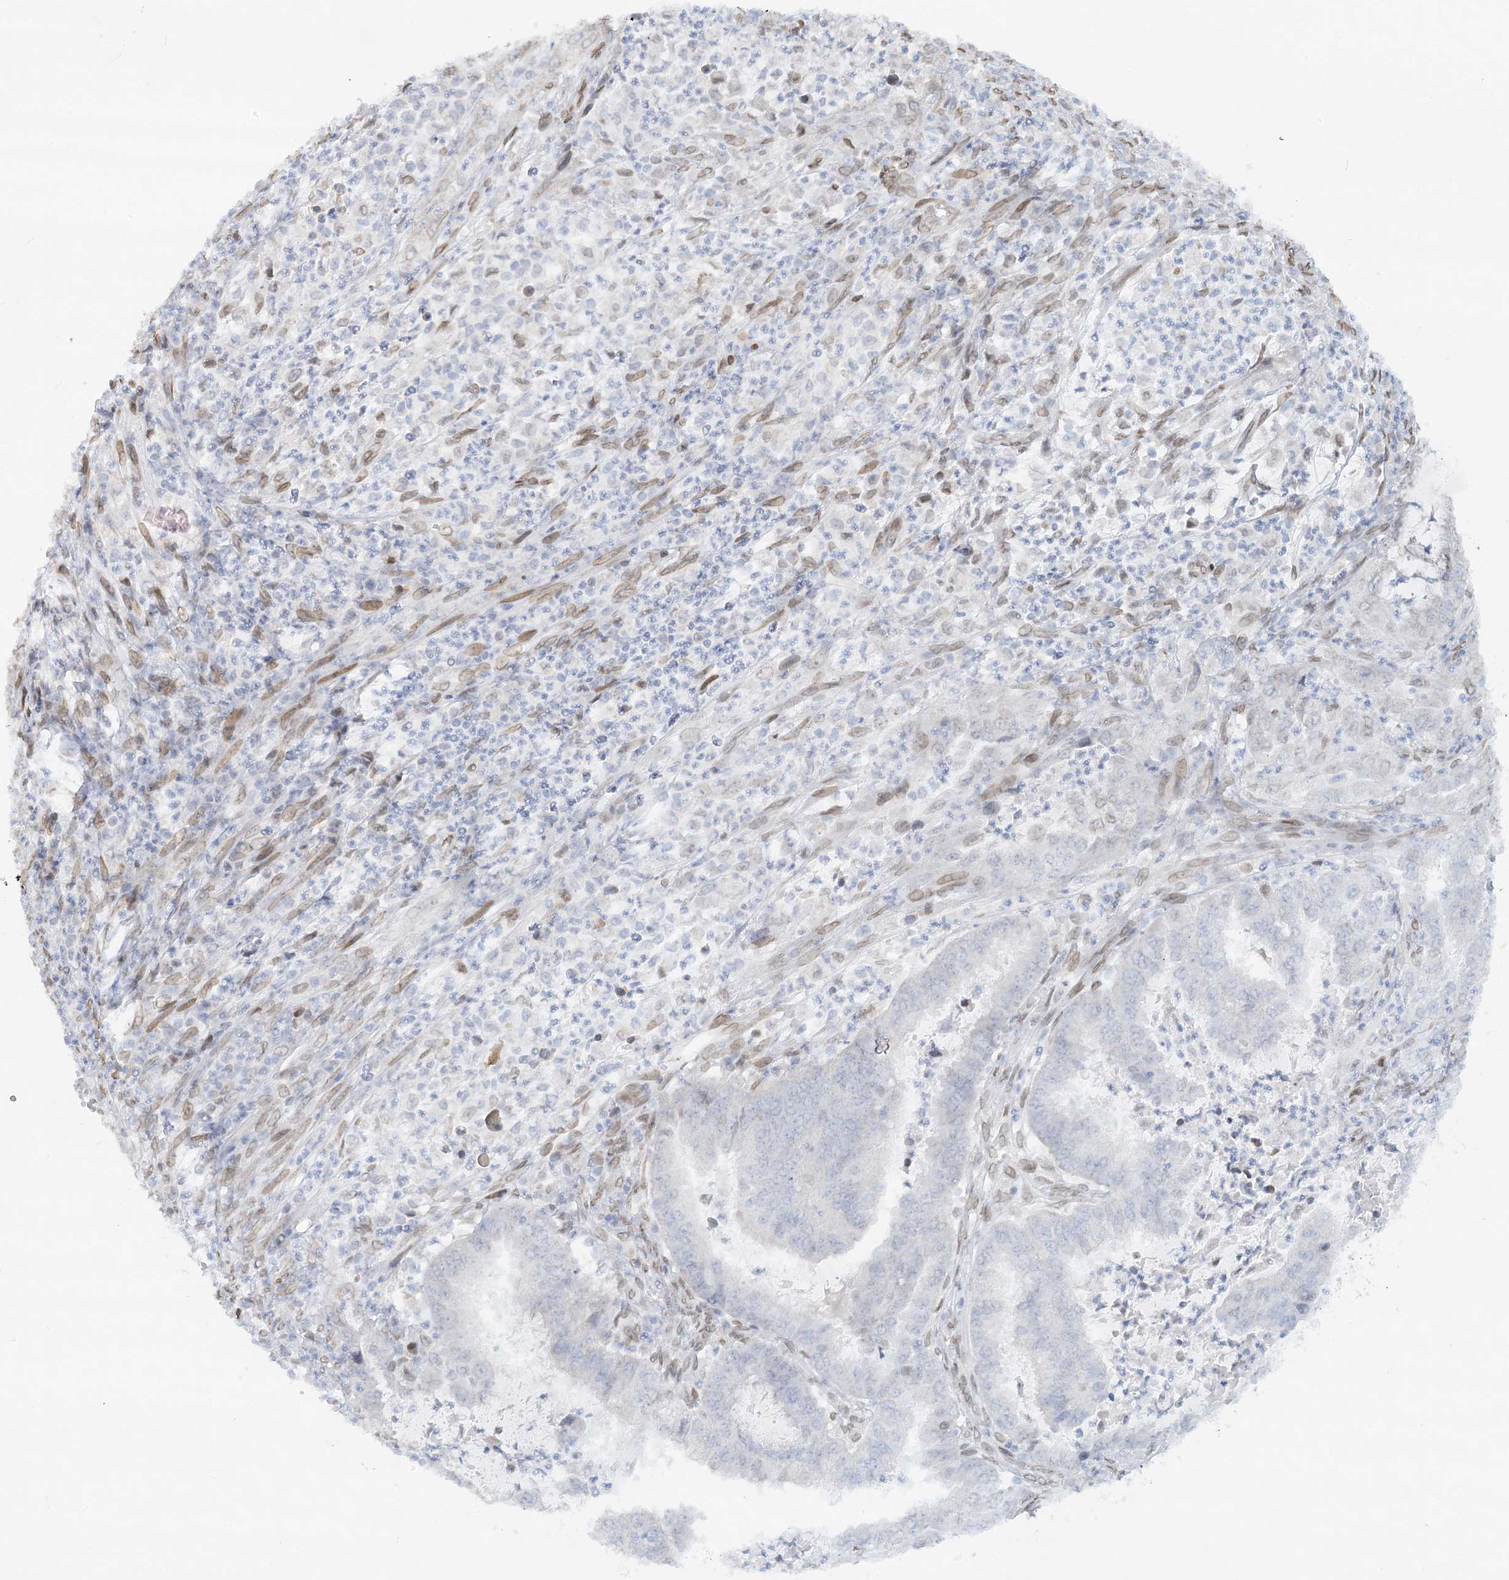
{"staining": {"intensity": "negative", "quantity": "none", "location": "none"}, "tissue": "endometrial cancer", "cell_type": "Tumor cells", "image_type": "cancer", "snomed": [{"axis": "morphology", "description": "Adenocarcinoma, NOS"}, {"axis": "topography", "description": "Endometrium"}], "caption": "IHC image of neoplastic tissue: human endometrial cancer (adenocarcinoma) stained with DAB (3,3'-diaminobenzidine) demonstrates no significant protein expression in tumor cells.", "gene": "VWA5A", "patient": {"sex": "female", "age": 51}}